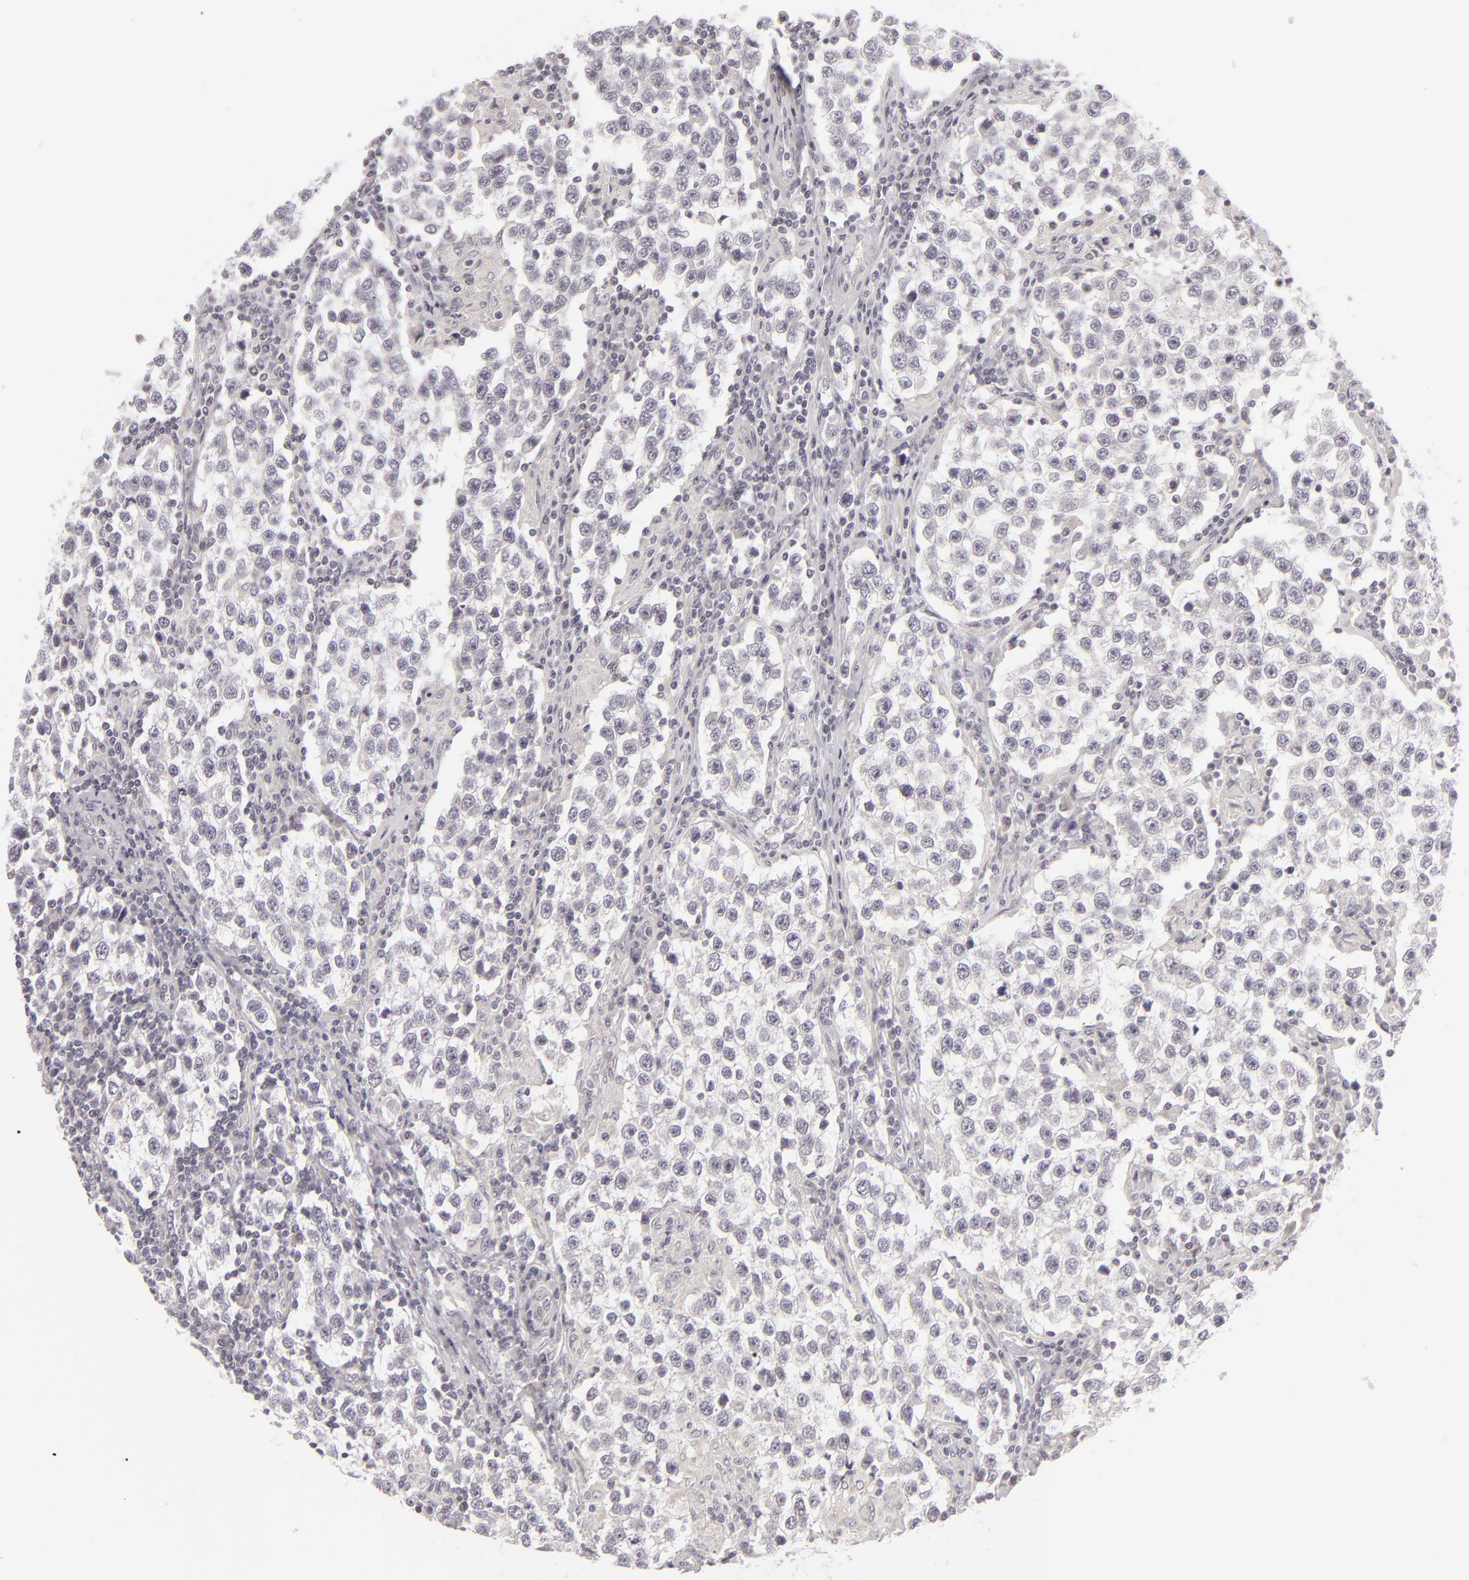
{"staining": {"intensity": "negative", "quantity": "none", "location": "none"}, "tissue": "testis cancer", "cell_type": "Tumor cells", "image_type": "cancer", "snomed": [{"axis": "morphology", "description": "Seminoma, NOS"}, {"axis": "topography", "description": "Testis"}], "caption": "The image displays no significant staining in tumor cells of seminoma (testis).", "gene": "SIX1", "patient": {"sex": "male", "age": 36}}